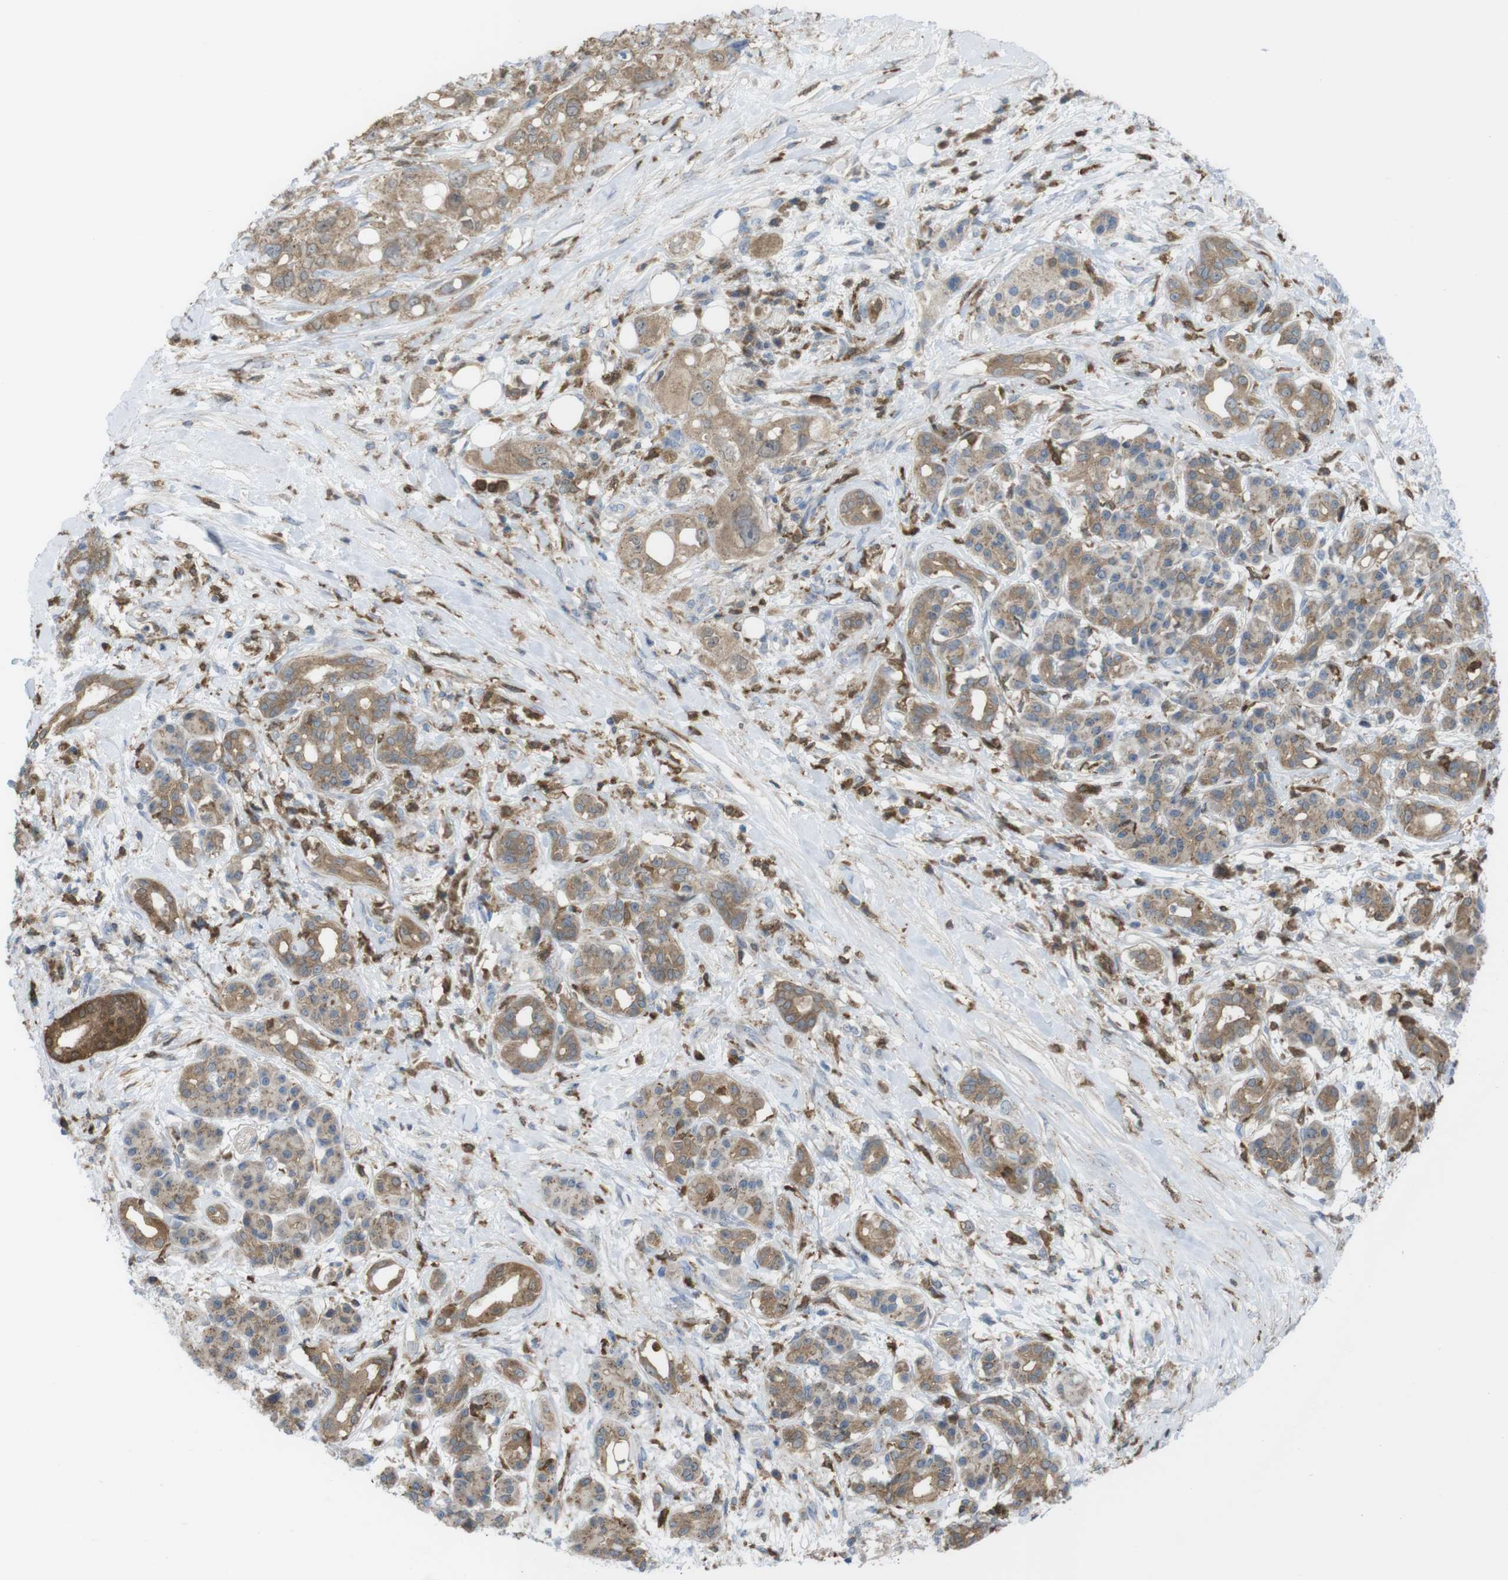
{"staining": {"intensity": "moderate", "quantity": ">75%", "location": "cytoplasmic/membranous"}, "tissue": "pancreatic cancer", "cell_type": "Tumor cells", "image_type": "cancer", "snomed": [{"axis": "morphology", "description": "Adenocarcinoma, NOS"}, {"axis": "topography", "description": "Pancreas"}], "caption": "Pancreatic cancer stained with IHC shows moderate cytoplasmic/membranous positivity in approximately >75% of tumor cells.", "gene": "PRKCD", "patient": {"sex": "female", "age": 56}}